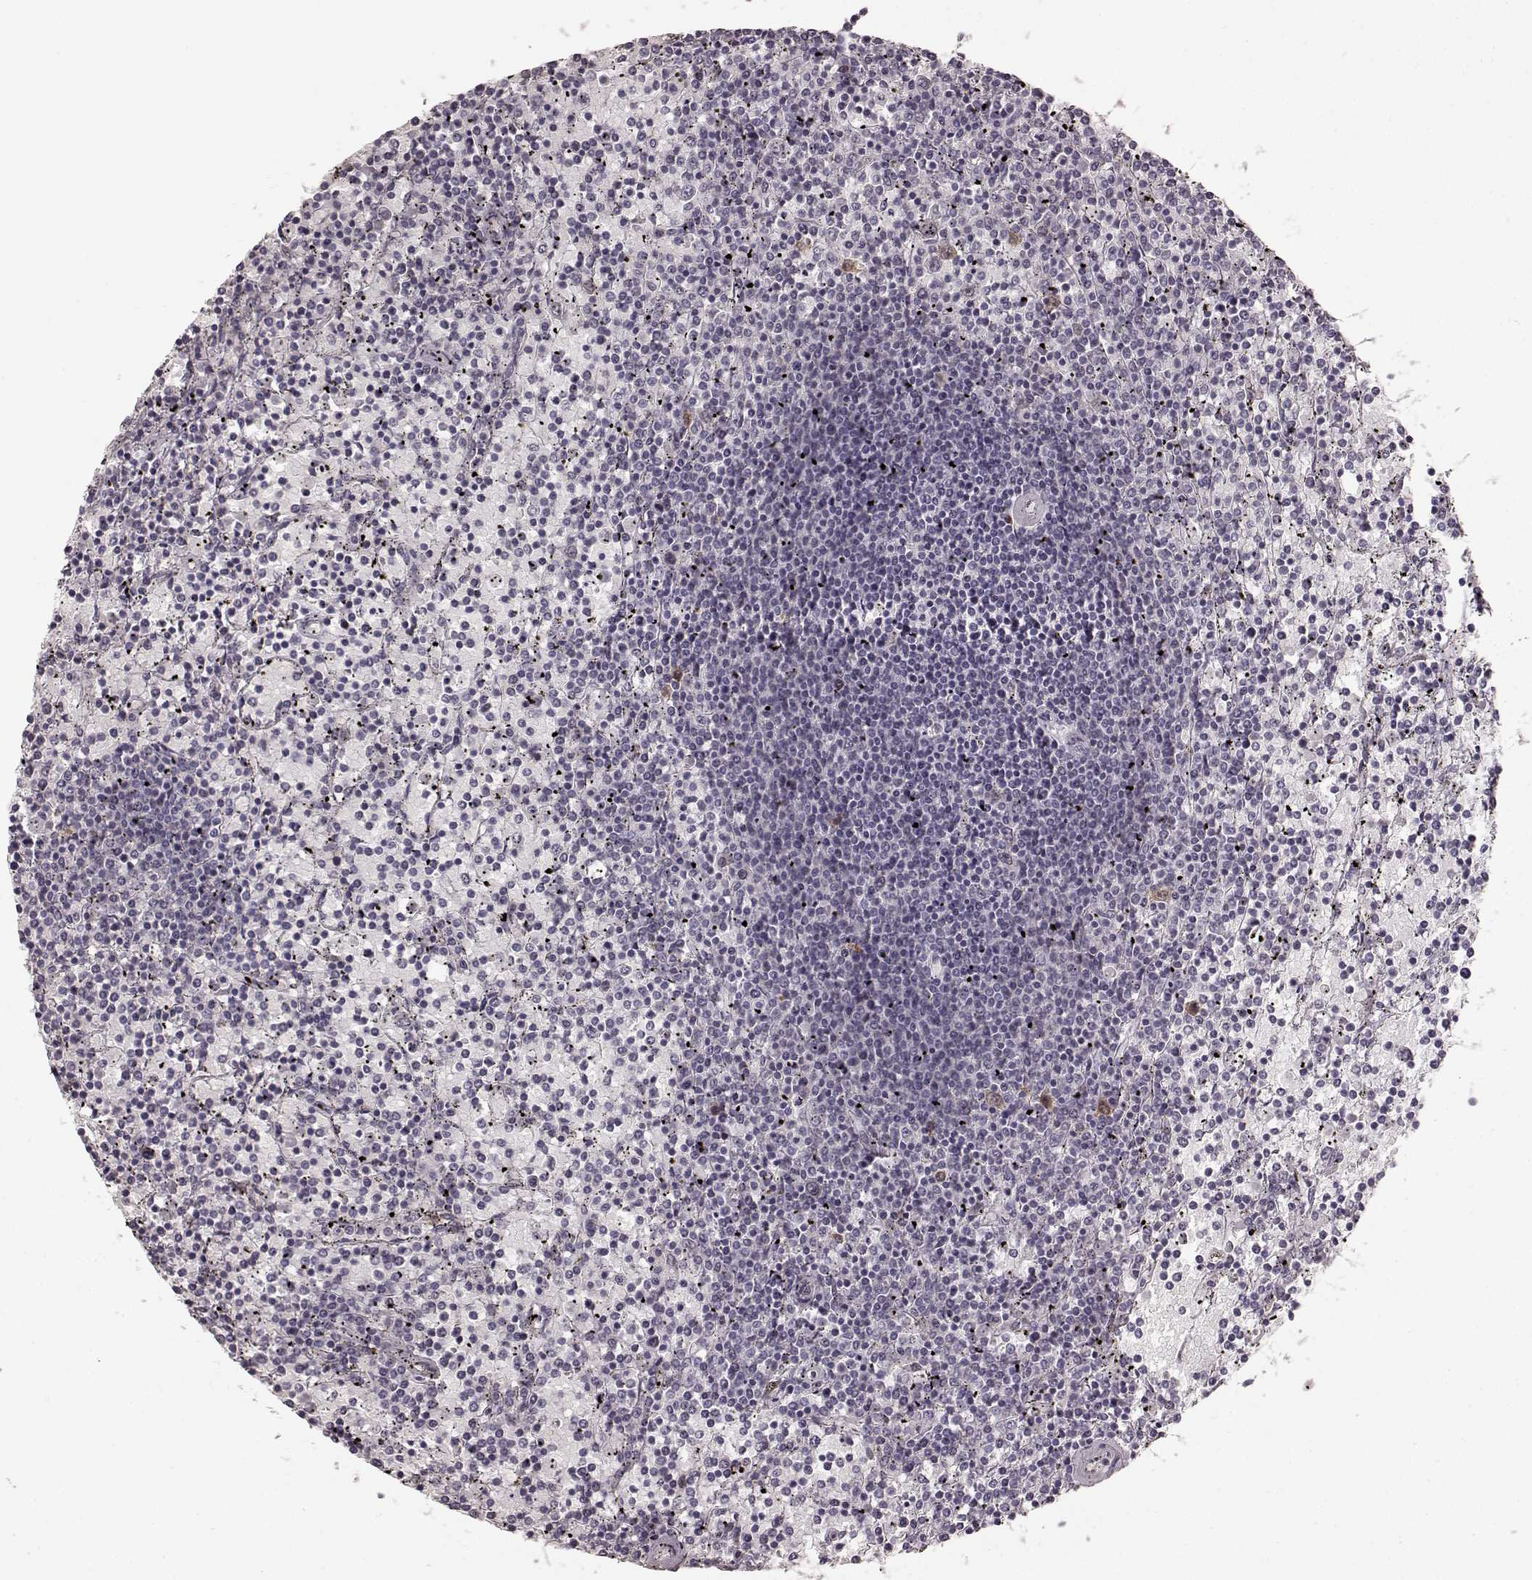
{"staining": {"intensity": "strong", "quantity": "<25%", "location": "nuclear"}, "tissue": "lymphoma", "cell_type": "Tumor cells", "image_type": "cancer", "snomed": [{"axis": "morphology", "description": "Malignant lymphoma, non-Hodgkin's type, Low grade"}, {"axis": "topography", "description": "Spleen"}], "caption": "Protein staining of lymphoma tissue exhibits strong nuclear positivity in approximately <25% of tumor cells.", "gene": "CCNA2", "patient": {"sex": "female", "age": 77}}